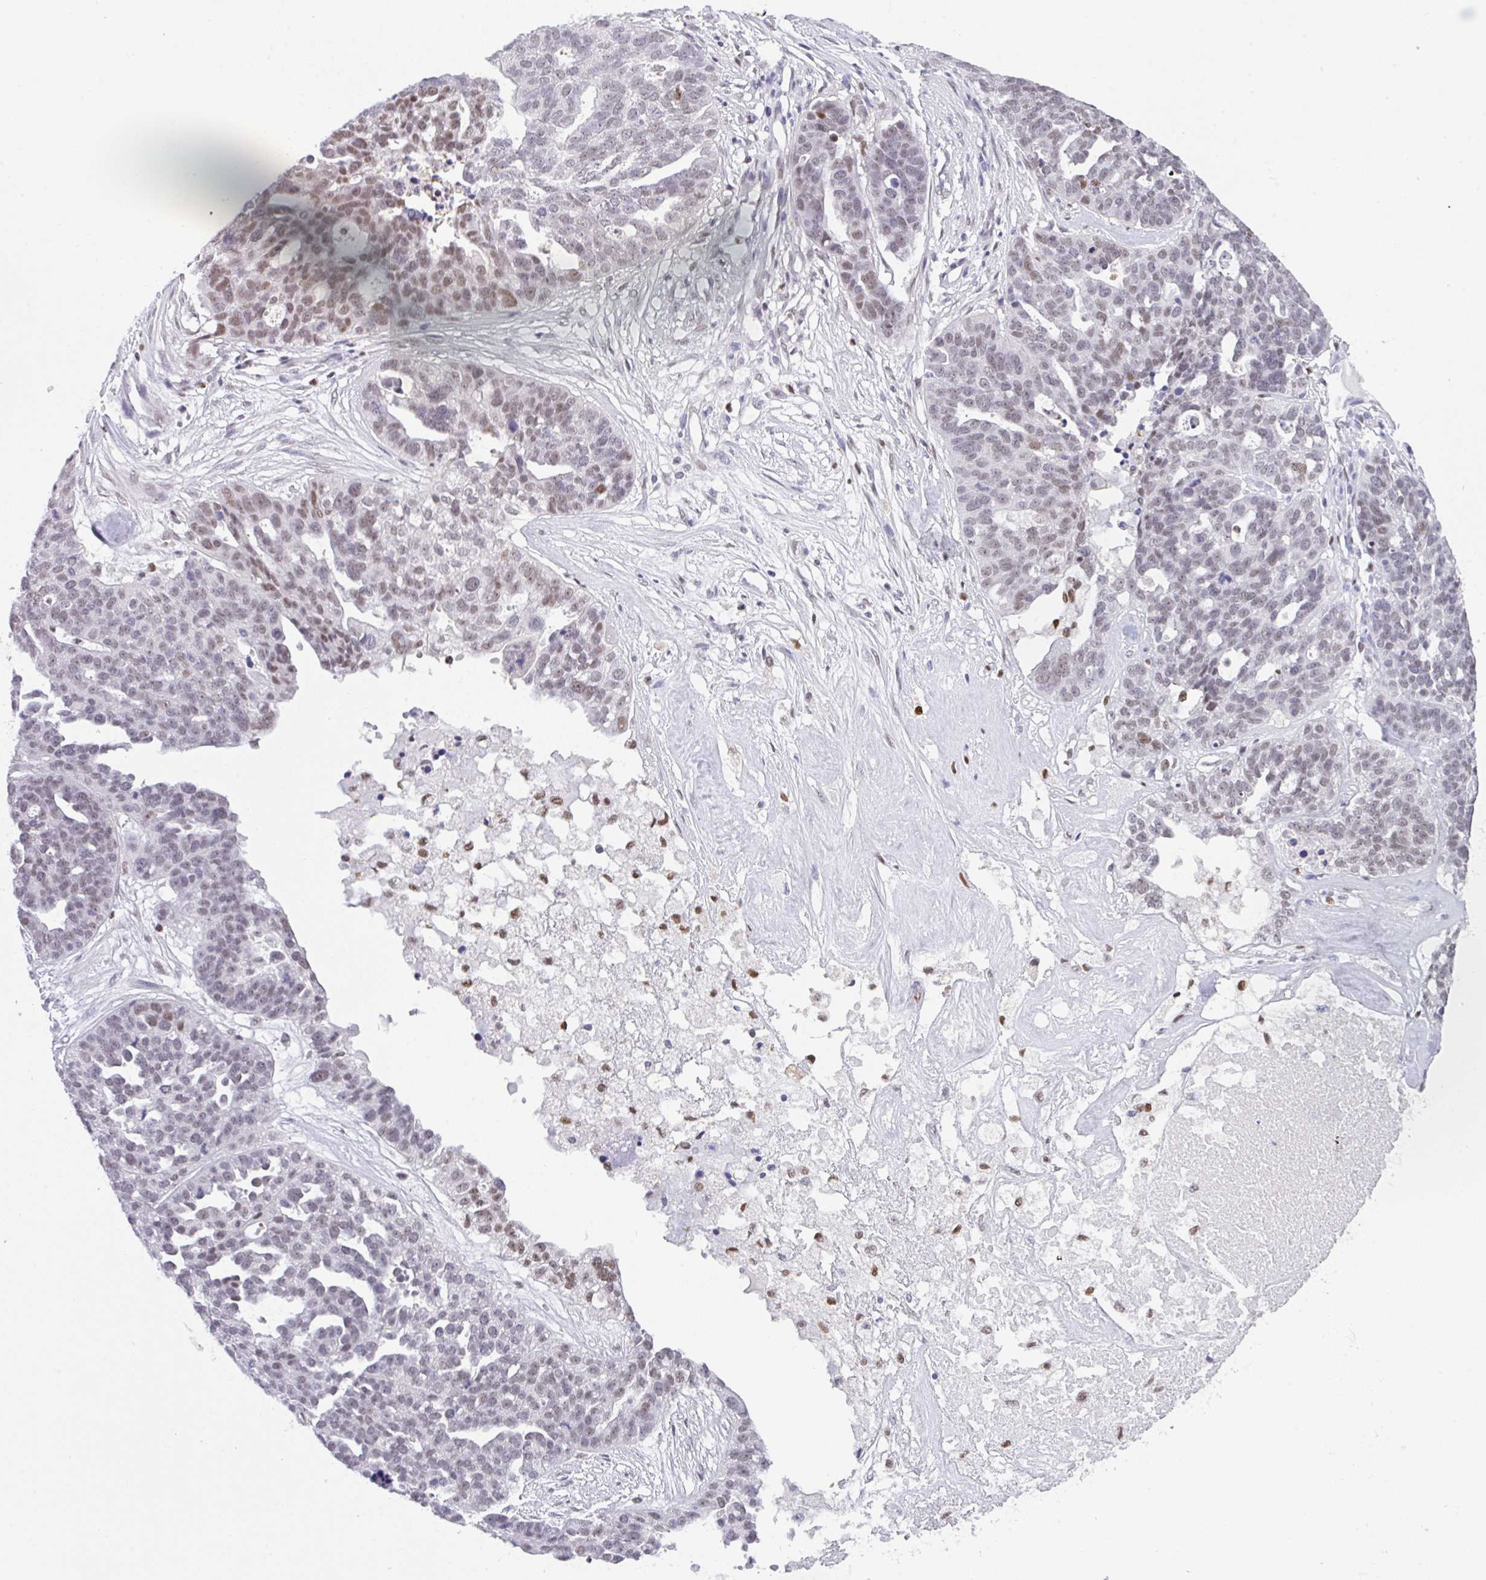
{"staining": {"intensity": "weak", "quantity": "<25%", "location": "nuclear"}, "tissue": "ovarian cancer", "cell_type": "Tumor cells", "image_type": "cancer", "snomed": [{"axis": "morphology", "description": "Cystadenocarcinoma, serous, NOS"}, {"axis": "topography", "description": "Ovary"}], "caption": "Immunohistochemistry image of neoplastic tissue: ovarian serous cystadenocarcinoma stained with DAB (3,3'-diaminobenzidine) demonstrates no significant protein staining in tumor cells. (DAB (3,3'-diaminobenzidine) immunohistochemistry with hematoxylin counter stain).", "gene": "BBX", "patient": {"sex": "female", "age": 59}}